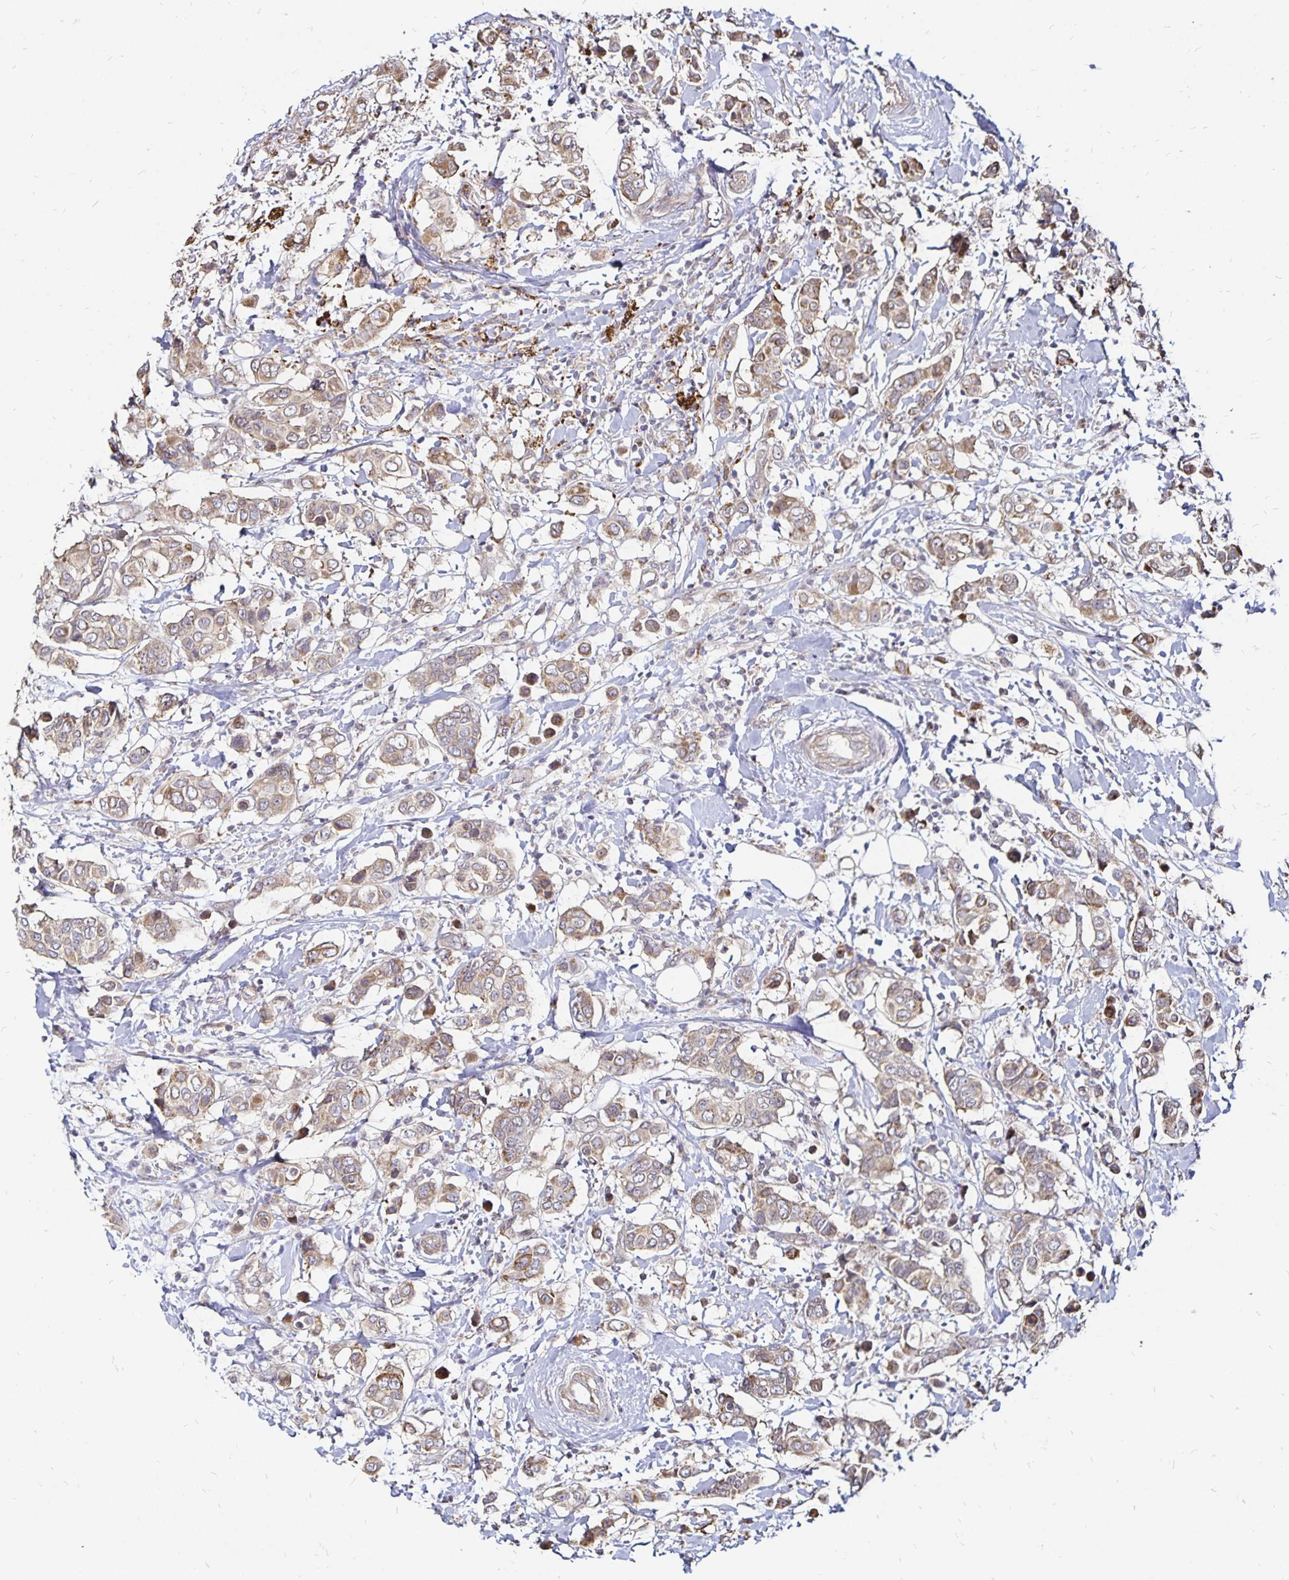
{"staining": {"intensity": "weak", "quantity": ">75%", "location": "cytoplasmic/membranous"}, "tissue": "breast cancer", "cell_type": "Tumor cells", "image_type": "cancer", "snomed": [{"axis": "morphology", "description": "Lobular carcinoma"}, {"axis": "topography", "description": "Breast"}], "caption": "Weak cytoplasmic/membranous protein expression is appreciated in about >75% of tumor cells in breast lobular carcinoma. Nuclei are stained in blue.", "gene": "CYP27A1", "patient": {"sex": "female", "age": 51}}